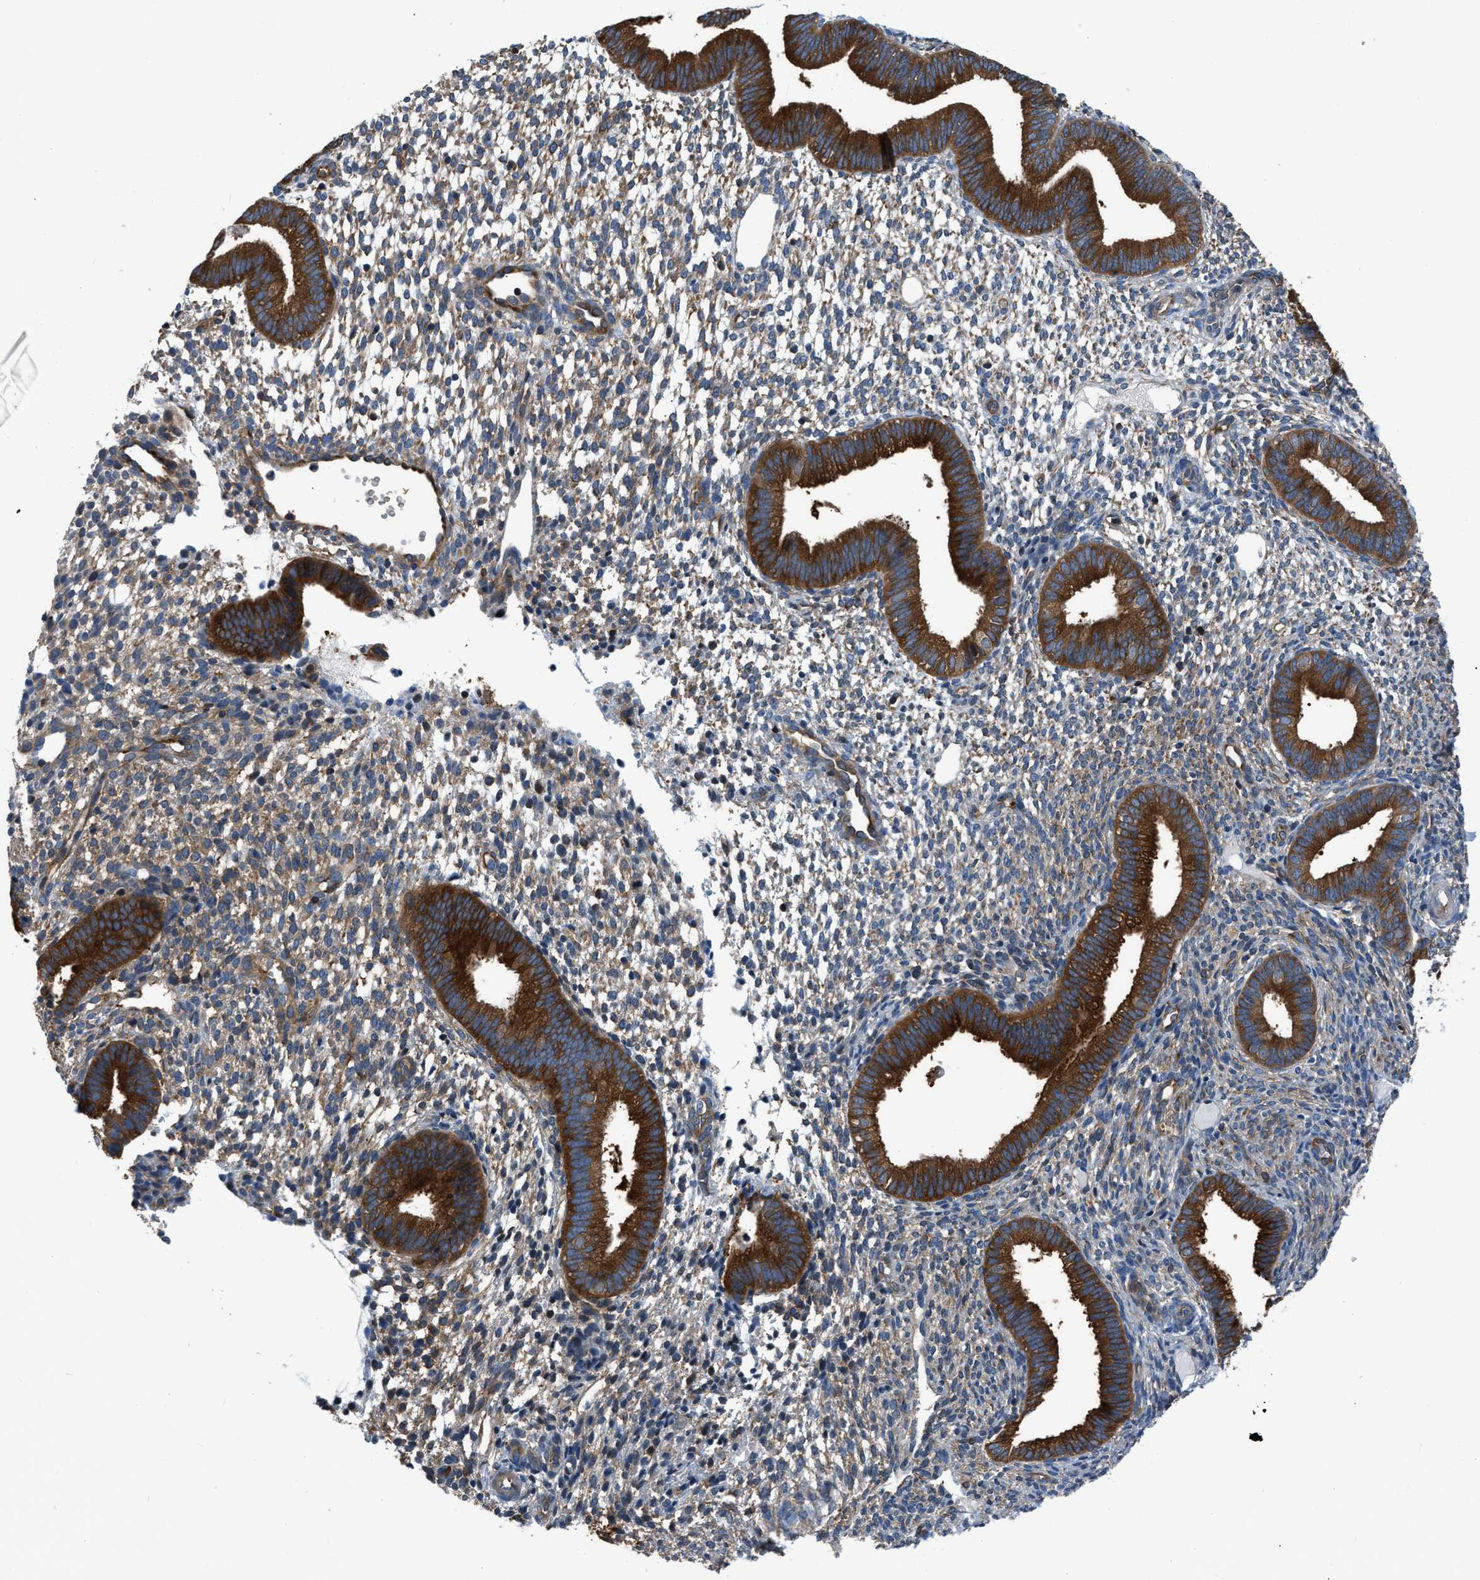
{"staining": {"intensity": "moderate", "quantity": "<25%", "location": "cytoplasmic/membranous"}, "tissue": "endometrium", "cell_type": "Cells in endometrial stroma", "image_type": "normal", "snomed": [{"axis": "morphology", "description": "Normal tissue, NOS"}, {"axis": "topography", "description": "Endometrium"}], "caption": "Brown immunohistochemical staining in benign endometrium demonstrates moderate cytoplasmic/membranous staining in approximately <25% of cells in endometrial stroma.", "gene": "PFKP", "patient": {"sex": "female", "age": 46}}